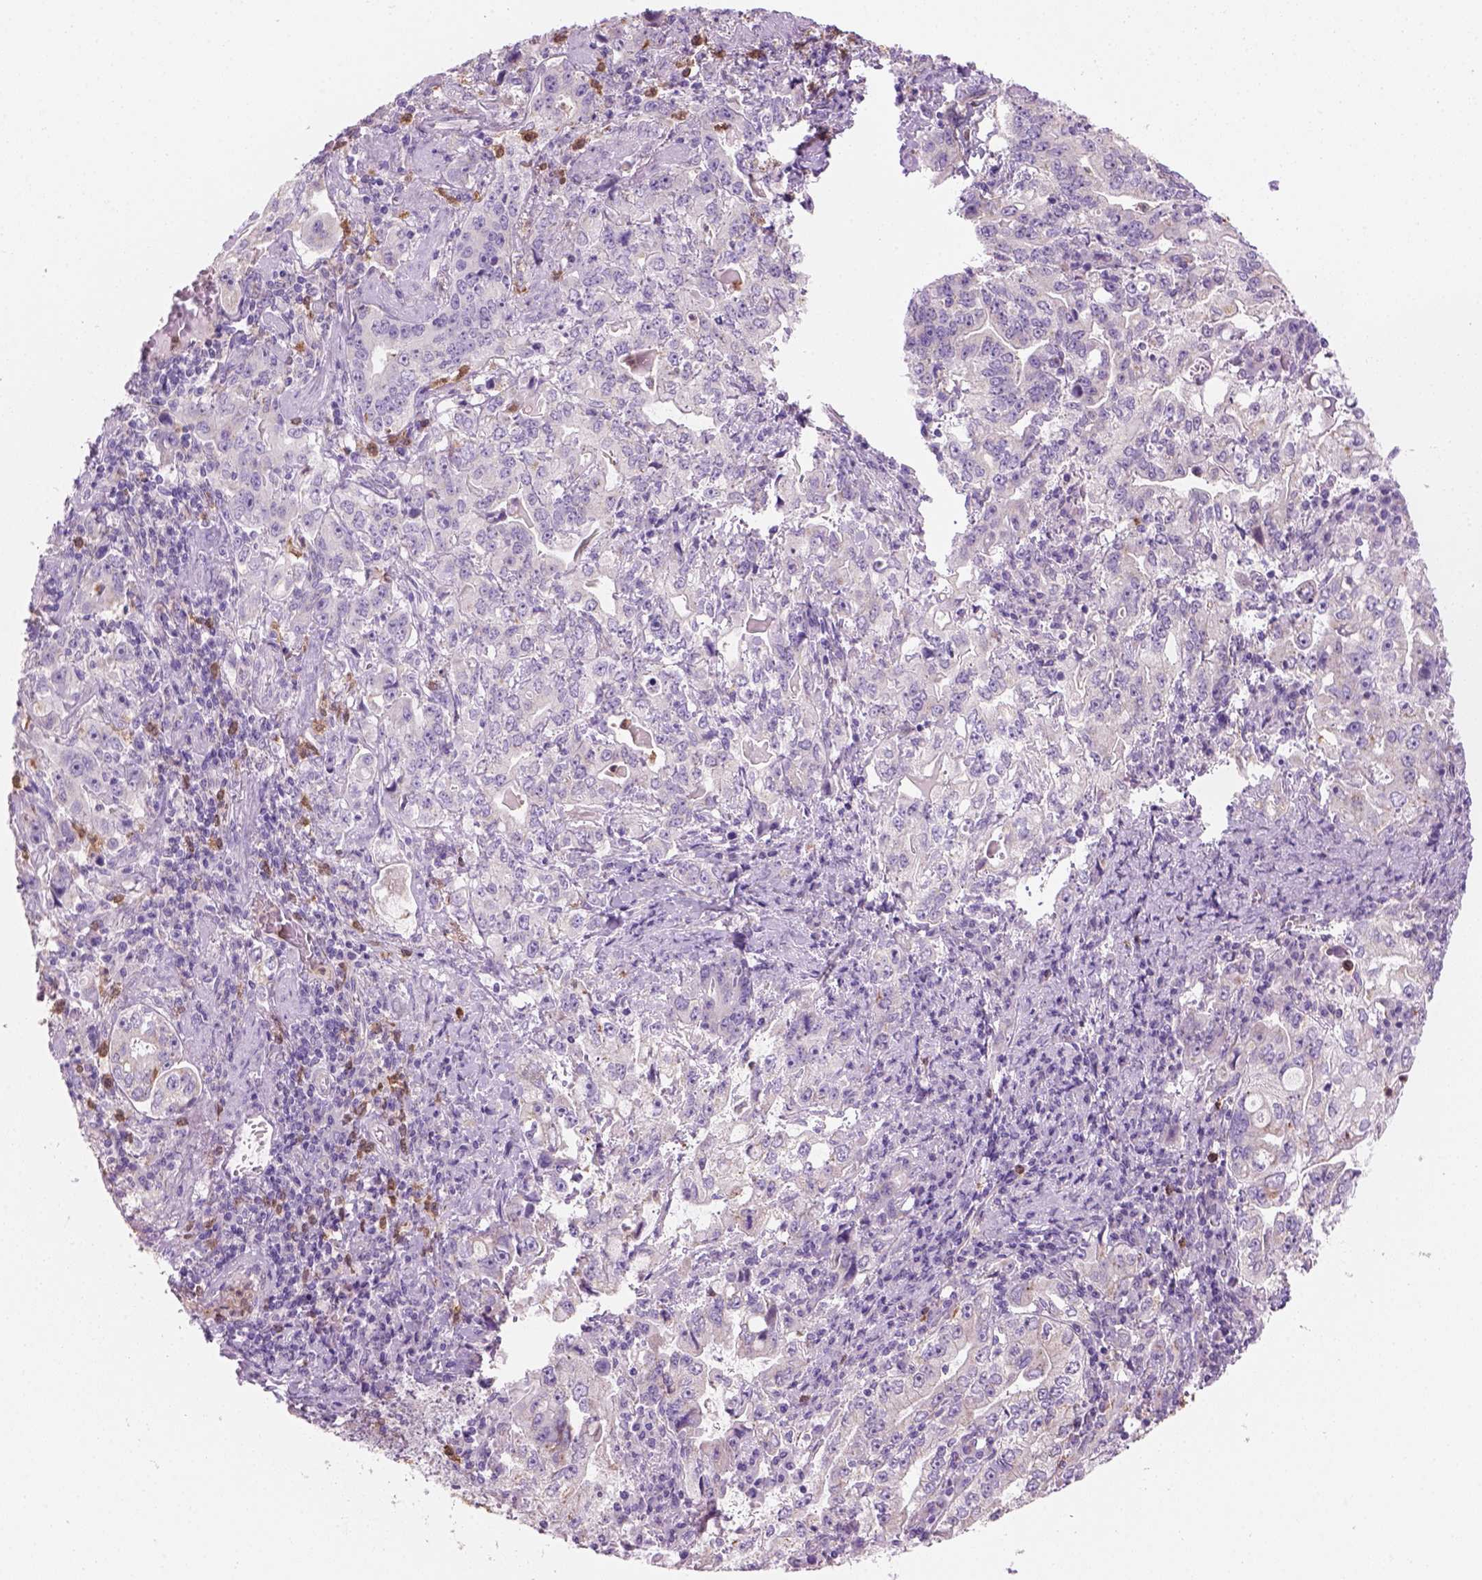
{"staining": {"intensity": "negative", "quantity": "none", "location": "none"}, "tissue": "stomach cancer", "cell_type": "Tumor cells", "image_type": "cancer", "snomed": [{"axis": "morphology", "description": "Adenocarcinoma, NOS"}, {"axis": "topography", "description": "Stomach, lower"}], "caption": "Tumor cells are negative for protein expression in human stomach cancer (adenocarcinoma). The staining is performed using DAB (3,3'-diaminobenzidine) brown chromogen with nuclei counter-stained in using hematoxylin.", "gene": "CD84", "patient": {"sex": "female", "age": 72}}